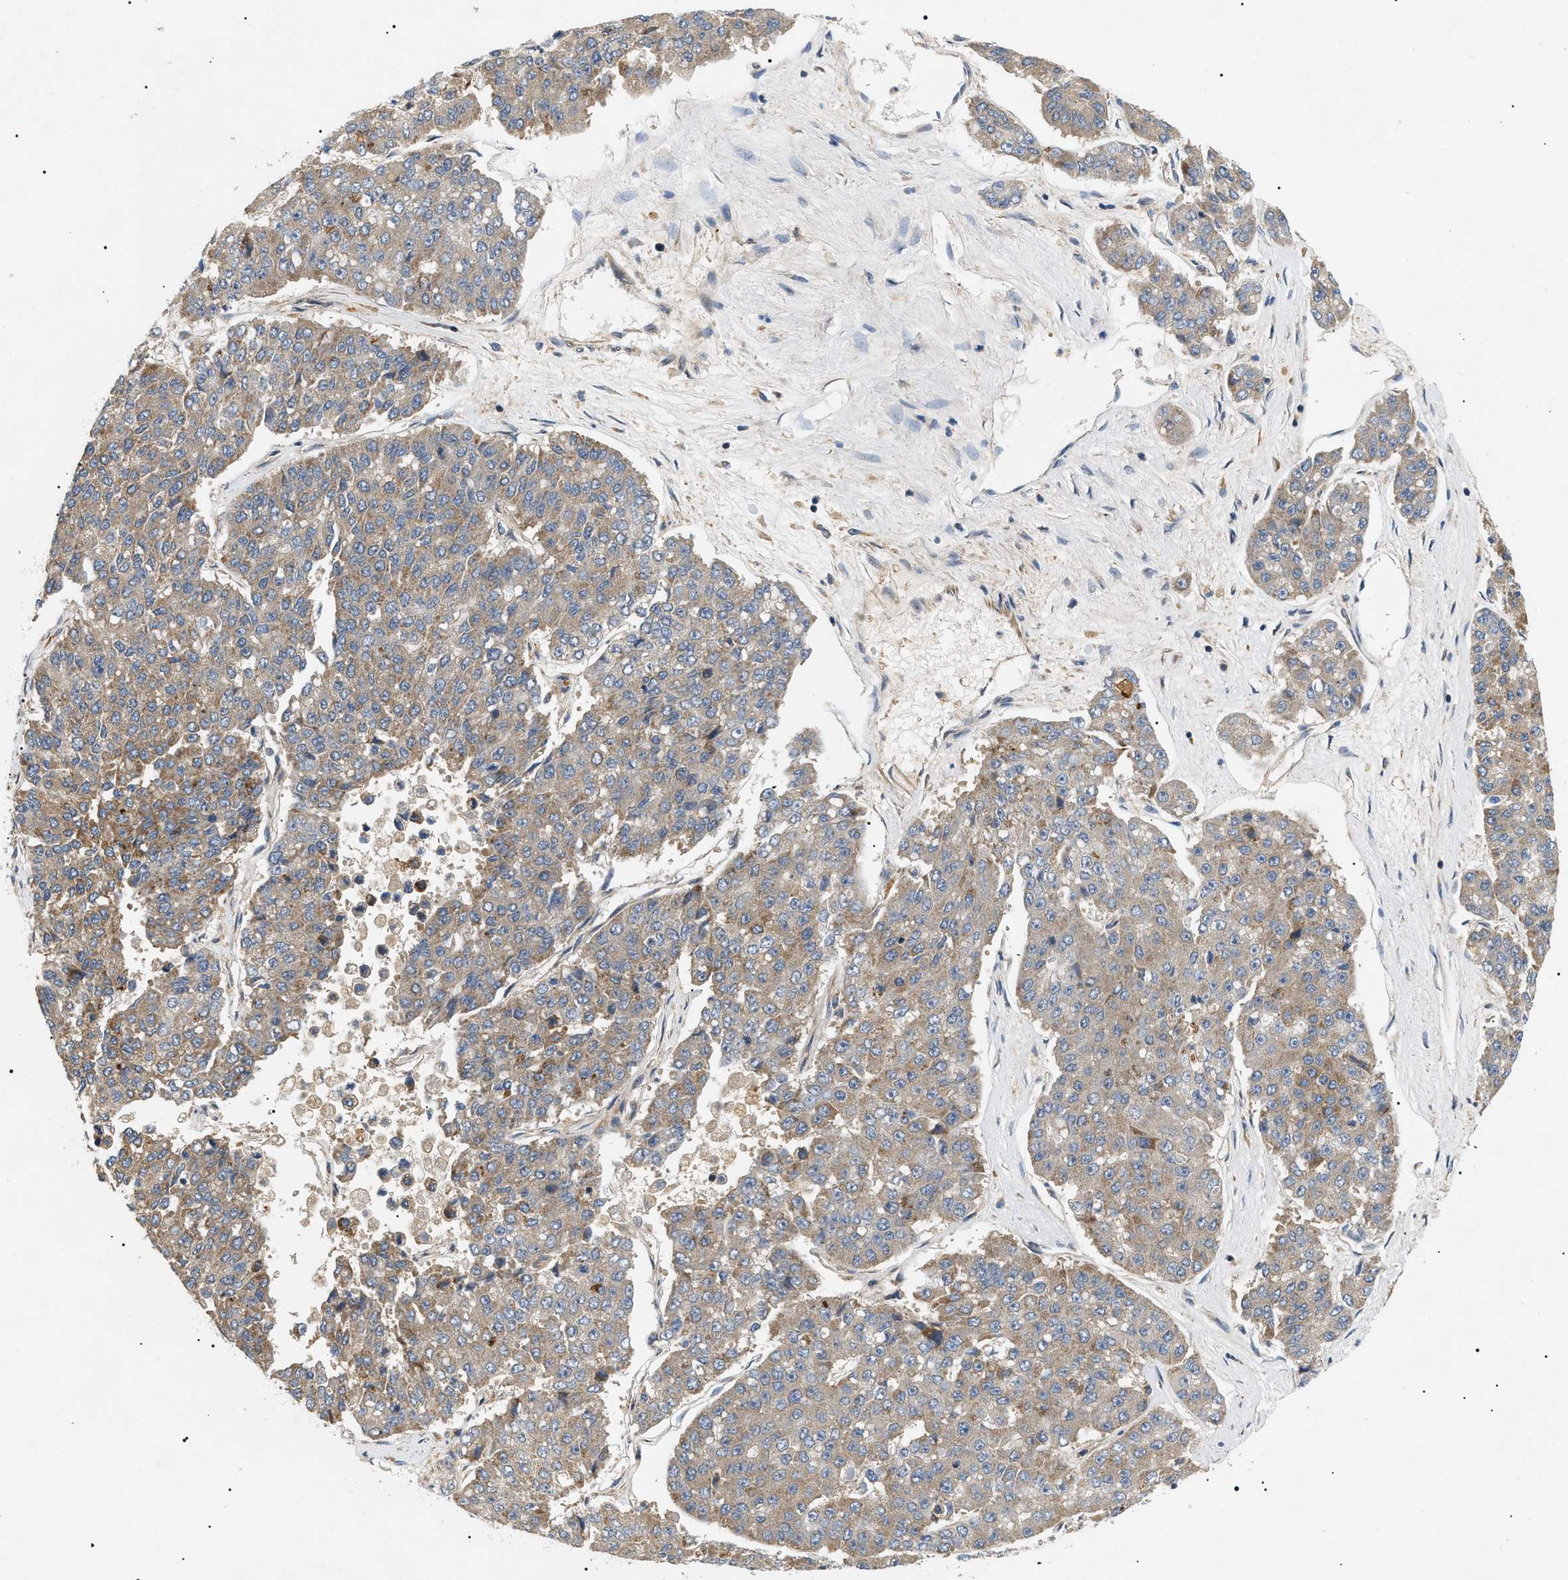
{"staining": {"intensity": "moderate", "quantity": ">75%", "location": "cytoplasmic/membranous"}, "tissue": "pancreatic cancer", "cell_type": "Tumor cells", "image_type": "cancer", "snomed": [{"axis": "morphology", "description": "Adenocarcinoma, NOS"}, {"axis": "topography", "description": "Pancreas"}], "caption": "Tumor cells demonstrate moderate cytoplasmic/membranous expression in approximately >75% of cells in pancreatic adenocarcinoma.", "gene": "PPM1B", "patient": {"sex": "male", "age": 50}}